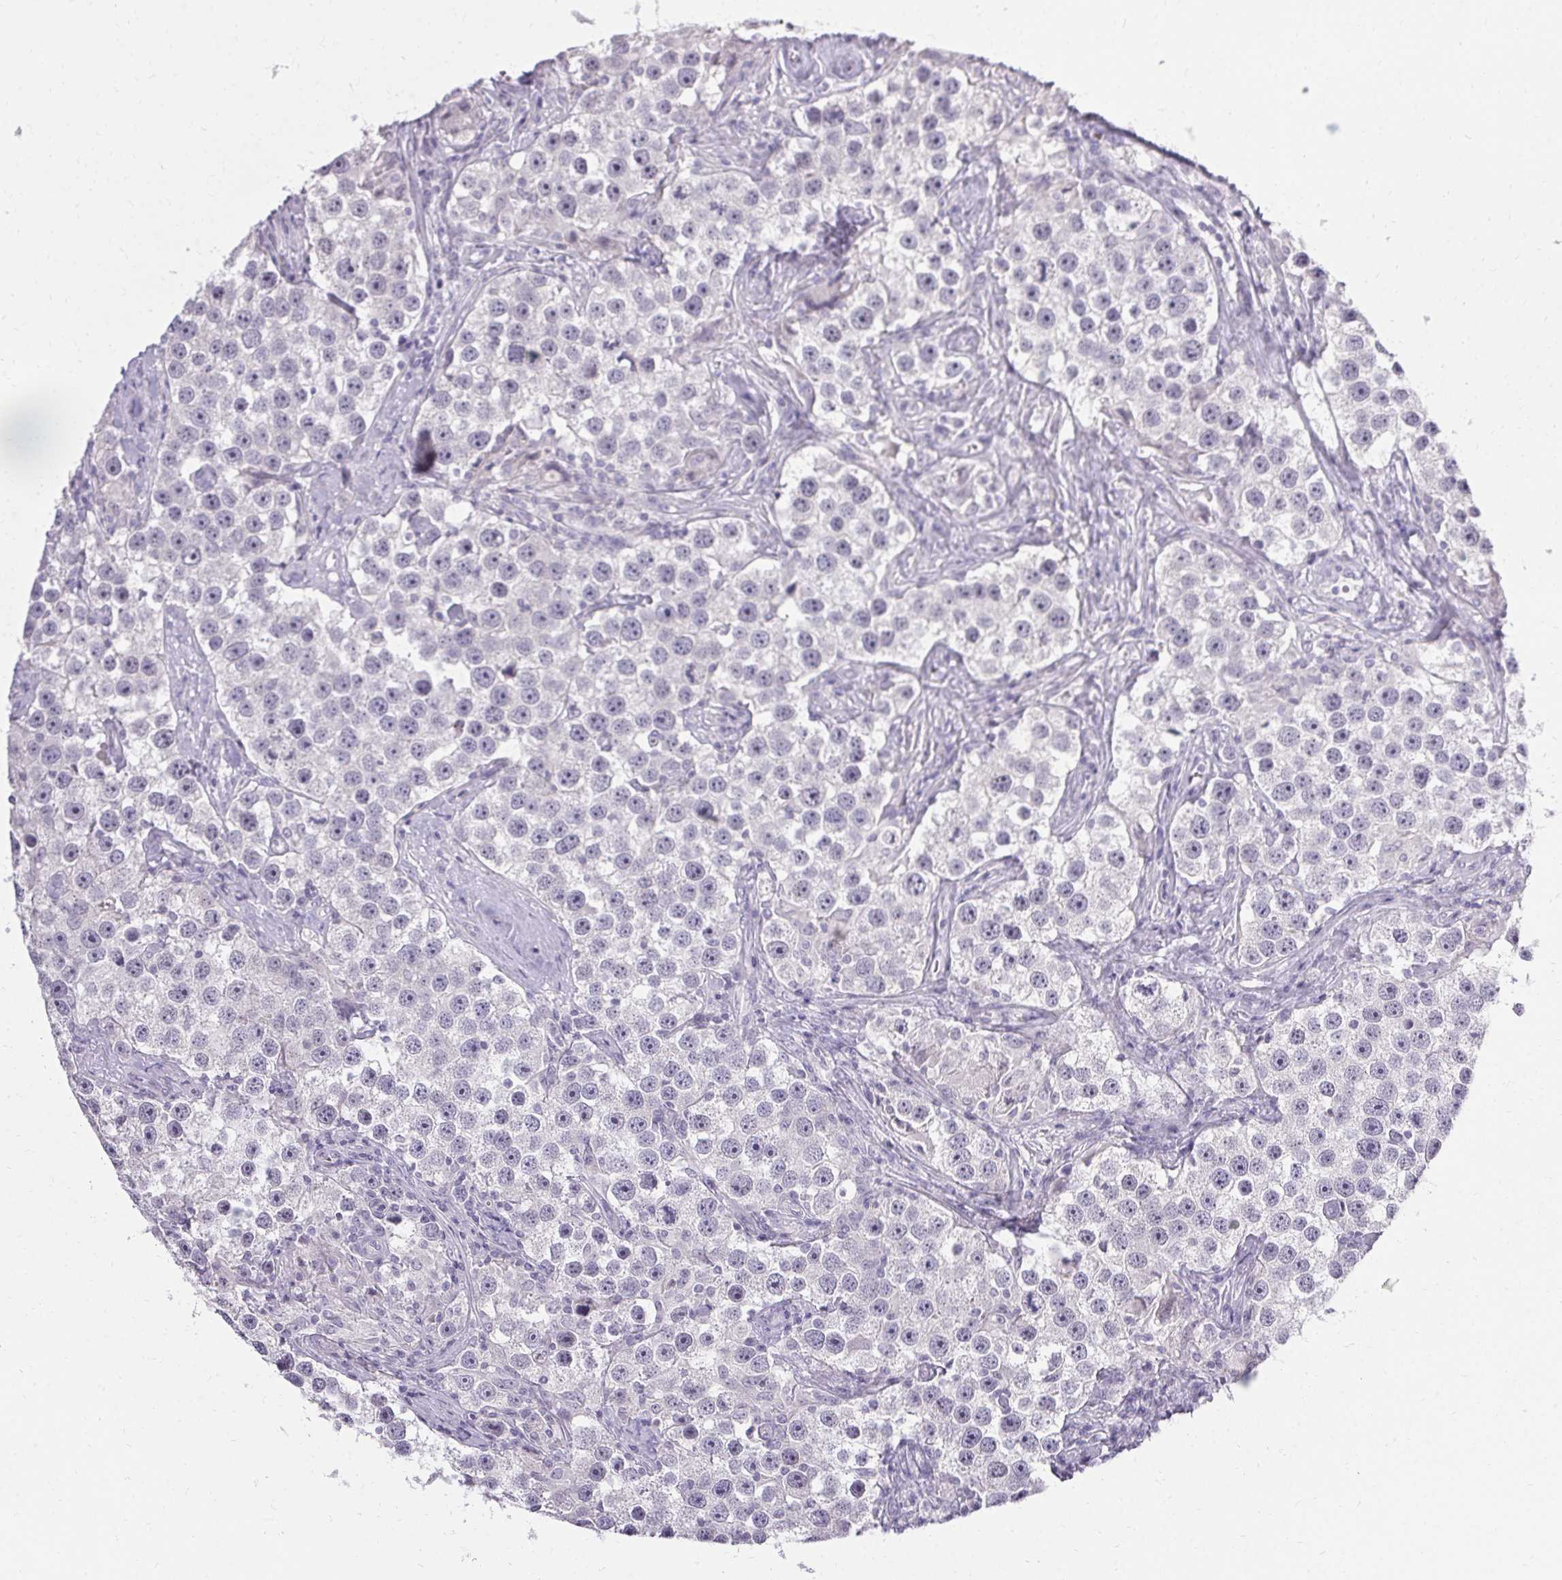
{"staining": {"intensity": "negative", "quantity": "none", "location": "none"}, "tissue": "testis cancer", "cell_type": "Tumor cells", "image_type": "cancer", "snomed": [{"axis": "morphology", "description": "Seminoma, NOS"}, {"axis": "topography", "description": "Testis"}], "caption": "Tumor cells show no significant protein staining in seminoma (testis).", "gene": "PMEL", "patient": {"sex": "male", "age": 49}}